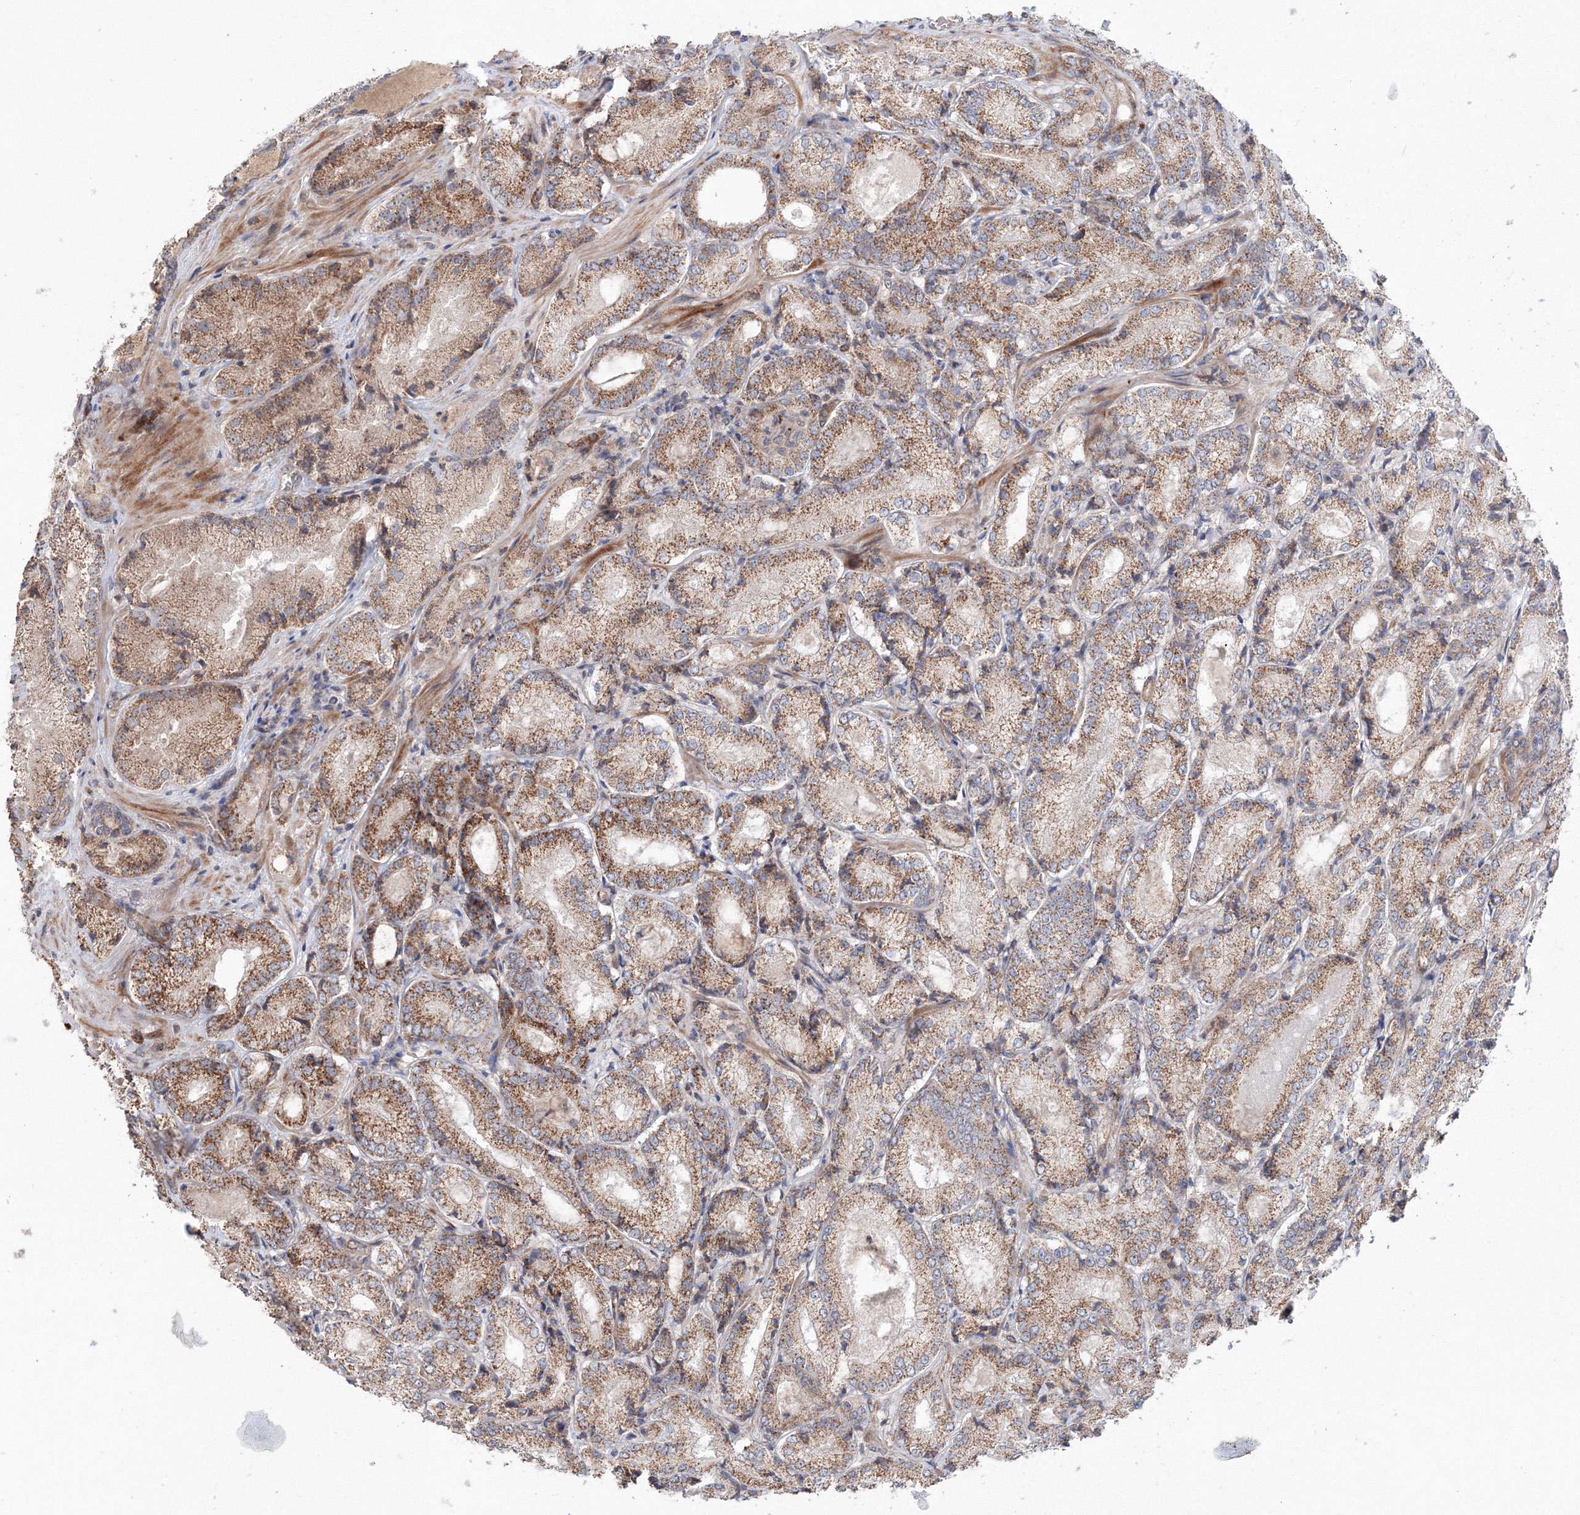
{"staining": {"intensity": "moderate", "quantity": ">75%", "location": "cytoplasmic/membranous"}, "tissue": "prostate cancer", "cell_type": "Tumor cells", "image_type": "cancer", "snomed": [{"axis": "morphology", "description": "Adenocarcinoma, Low grade"}, {"axis": "topography", "description": "Prostate"}], "caption": "About >75% of tumor cells in adenocarcinoma (low-grade) (prostate) display moderate cytoplasmic/membranous protein expression as visualized by brown immunohistochemical staining.", "gene": "NOA1", "patient": {"sex": "male", "age": 74}}